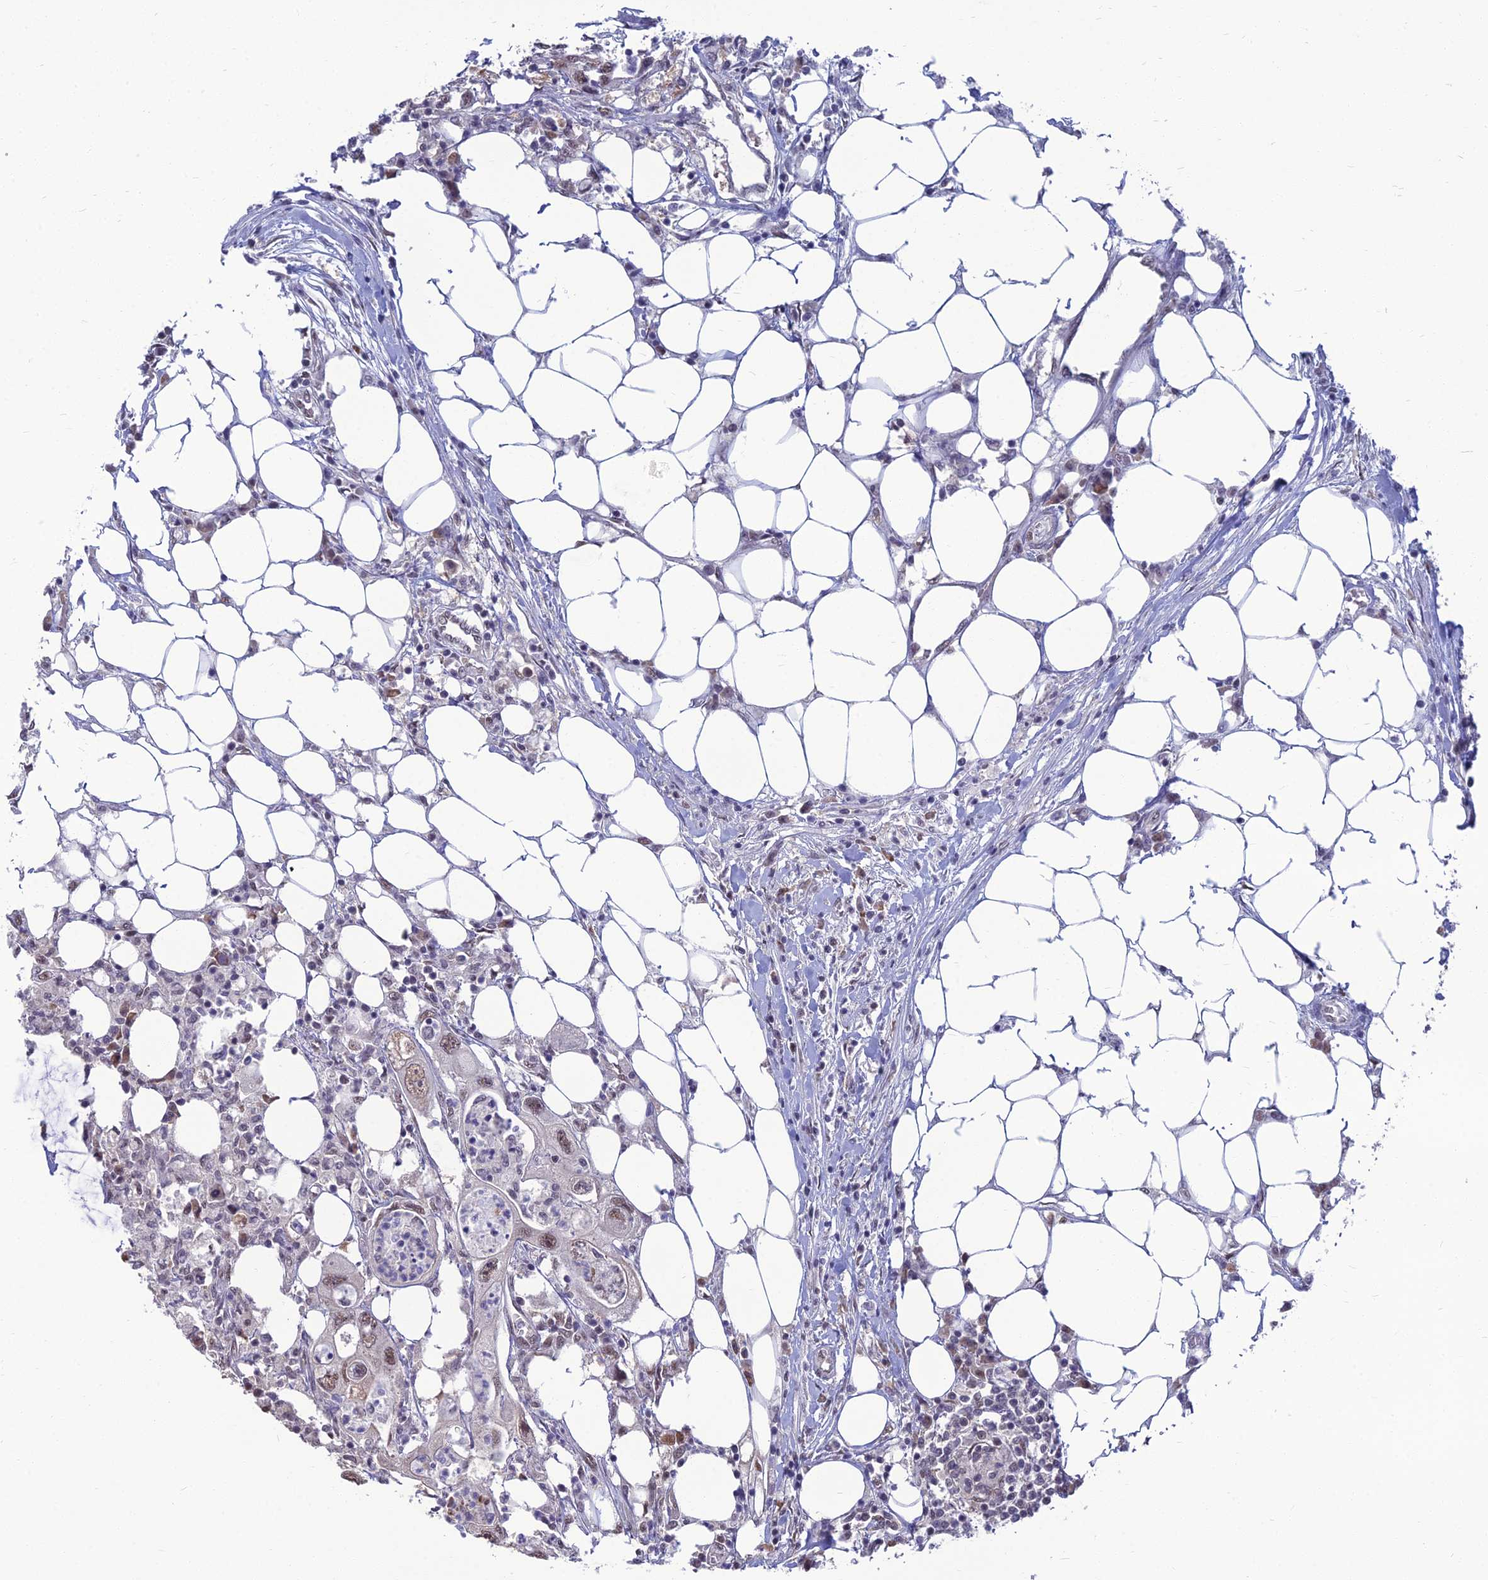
{"staining": {"intensity": "weak", "quantity": ">75%", "location": "nuclear"}, "tissue": "colorectal cancer", "cell_type": "Tumor cells", "image_type": "cancer", "snomed": [{"axis": "morphology", "description": "Adenocarcinoma, NOS"}, {"axis": "topography", "description": "Colon"}], "caption": "The photomicrograph demonstrates a brown stain indicating the presence of a protein in the nuclear of tumor cells in colorectal cancer. (DAB = brown stain, brightfield microscopy at high magnification).", "gene": "SRSF7", "patient": {"sex": "male", "age": 71}}